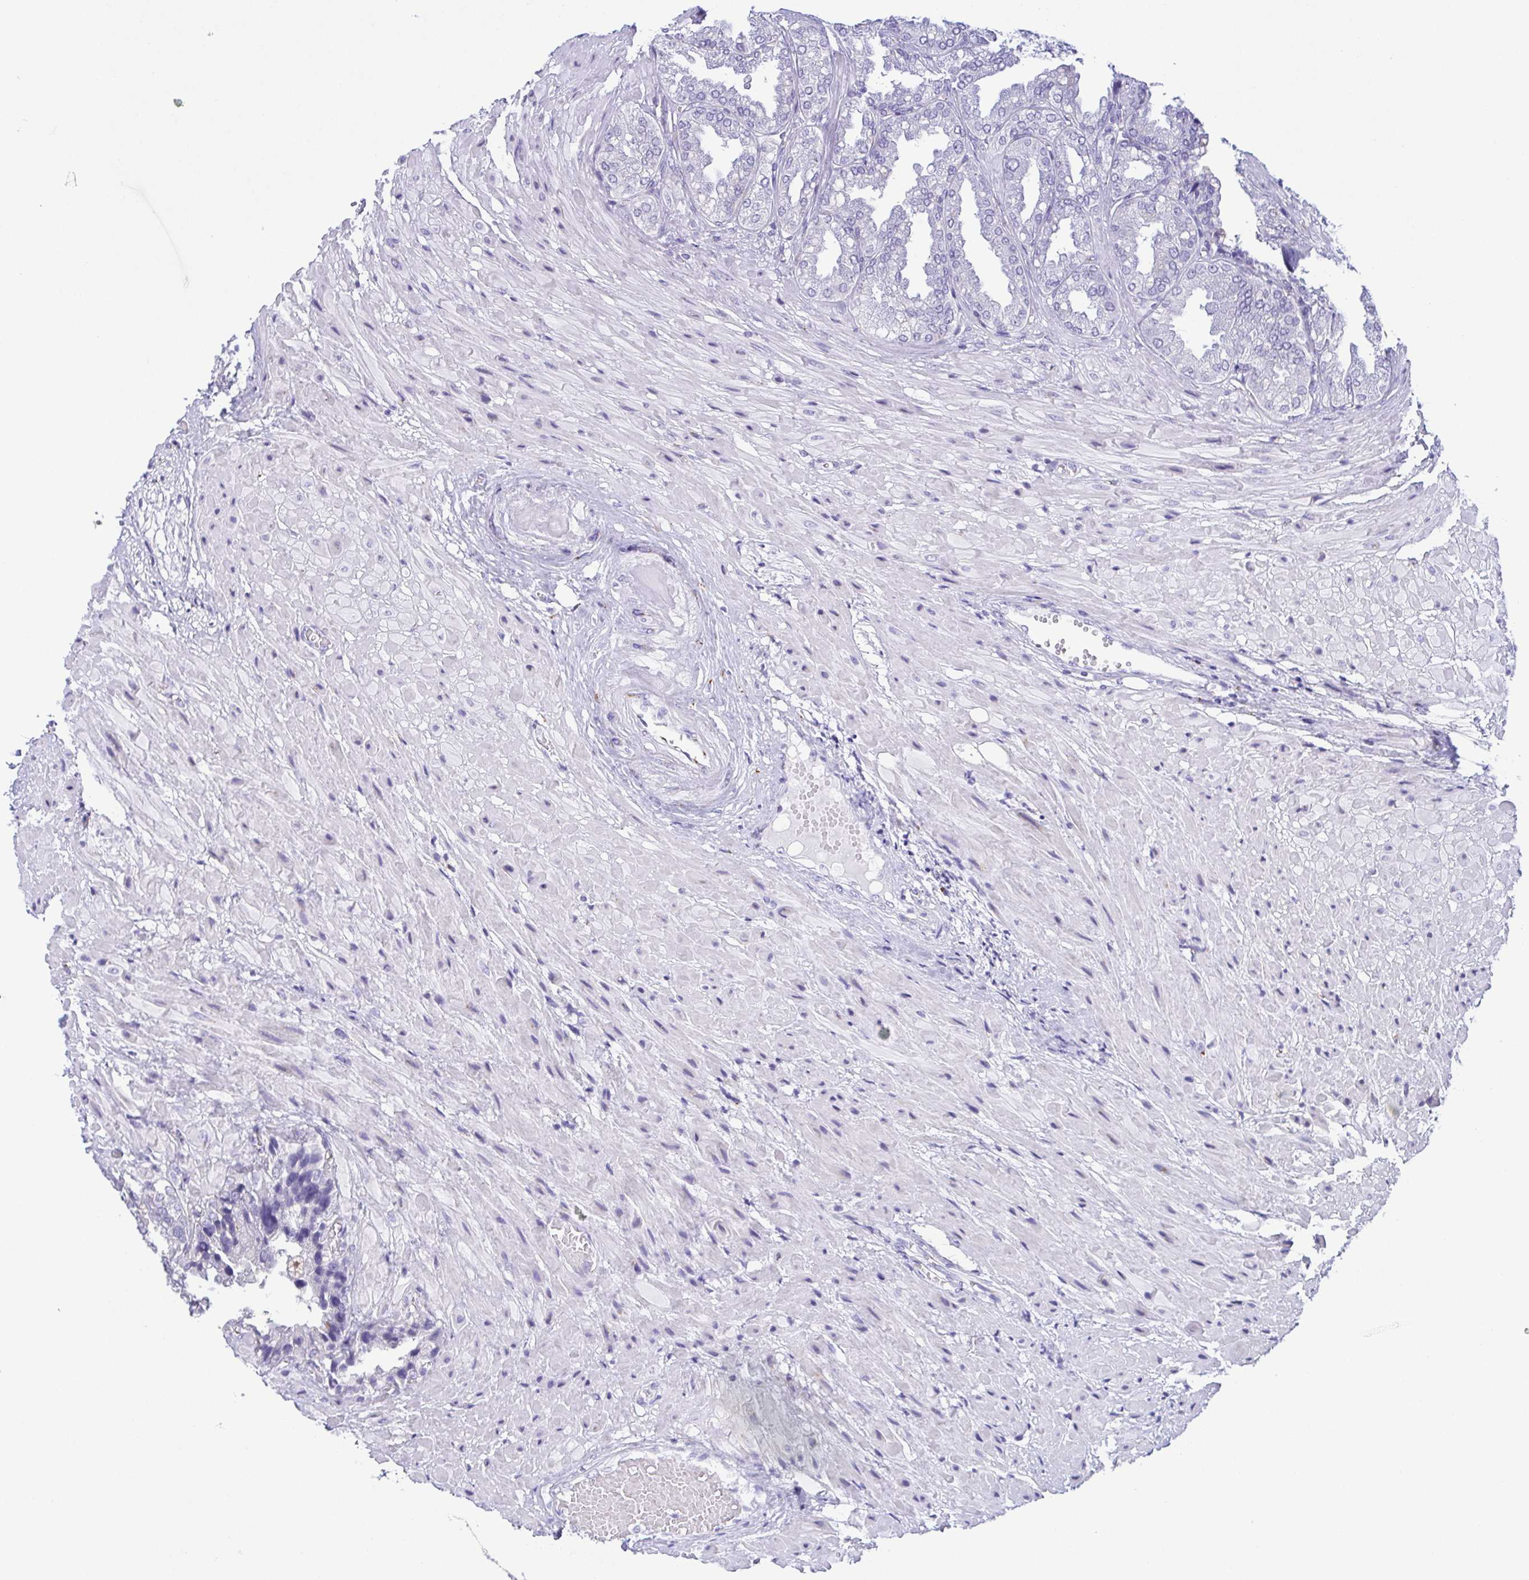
{"staining": {"intensity": "negative", "quantity": "none", "location": "none"}, "tissue": "seminal vesicle", "cell_type": "Glandular cells", "image_type": "normal", "snomed": [{"axis": "morphology", "description": "Normal tissue, NOS"}, {"axis": "topography", "description": "Seminal veicle"}], "caption": "Immunohistochemical staining of unremarkable human seminal vesicle exhibits no significant positivity in glandular cells.", "gene": "SULT1B1", "patient": {"sex": "male", "age": 55}}